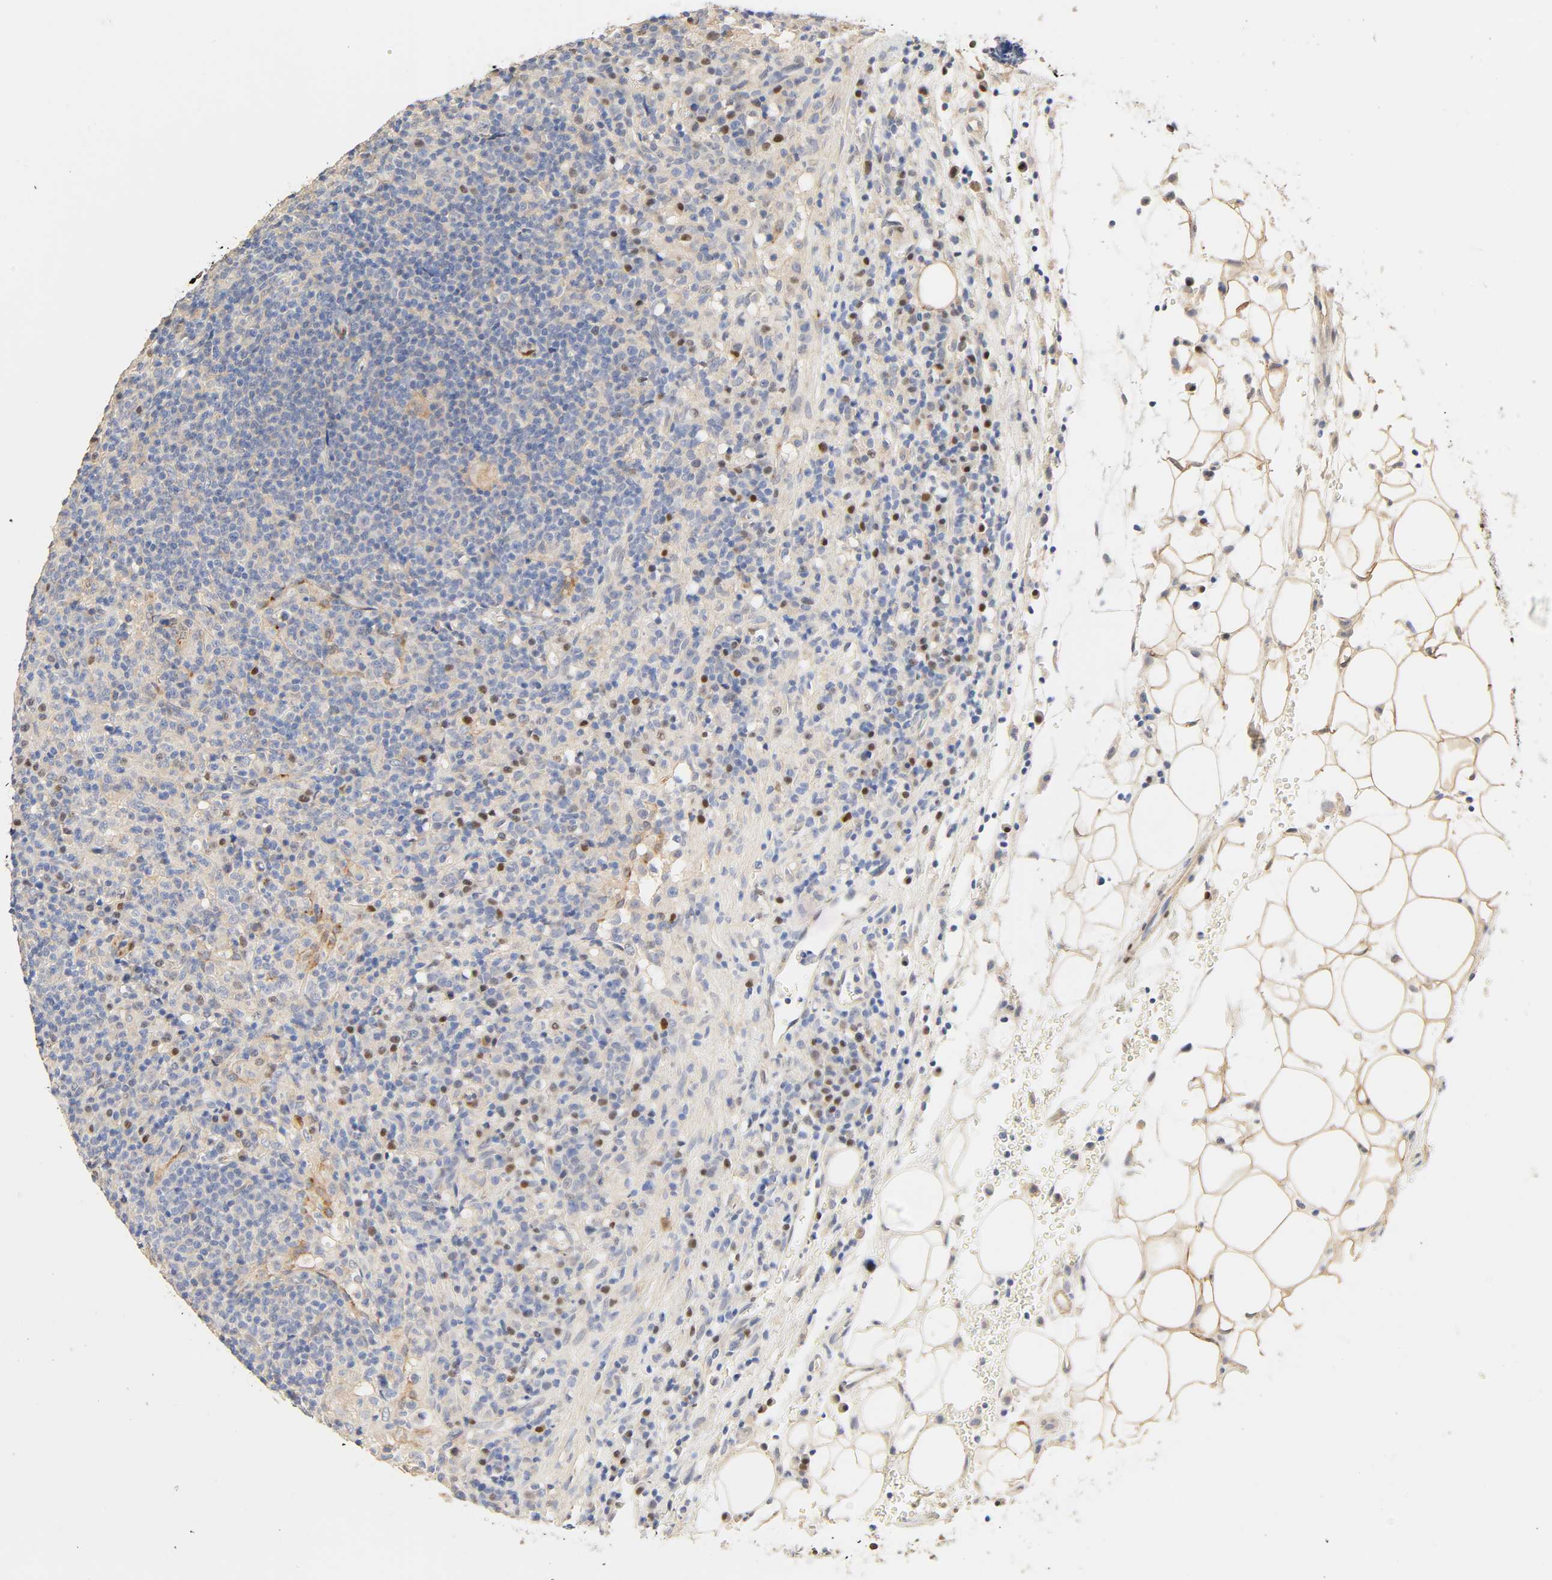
{"staining": {"intensity": "negative", "quantity": "none", "location": "none"}, "tissue": "lymphoma", "cell_type": "Tumor cells", "image_type": "cancer", "snomed": [{"axis": "morphology", "description": "Hodgkin's disease, NOS"}, {"axis": "topography", "description": "Lymph node"}], "caption": "DAB (3,3'-diaminobenzidine) immunohistochemical staining of lymphoma shows no significant staining in tumor cells.", "gene": "BORCS8-MEF2B", "patient": {"sex": "male", "age": 65}}